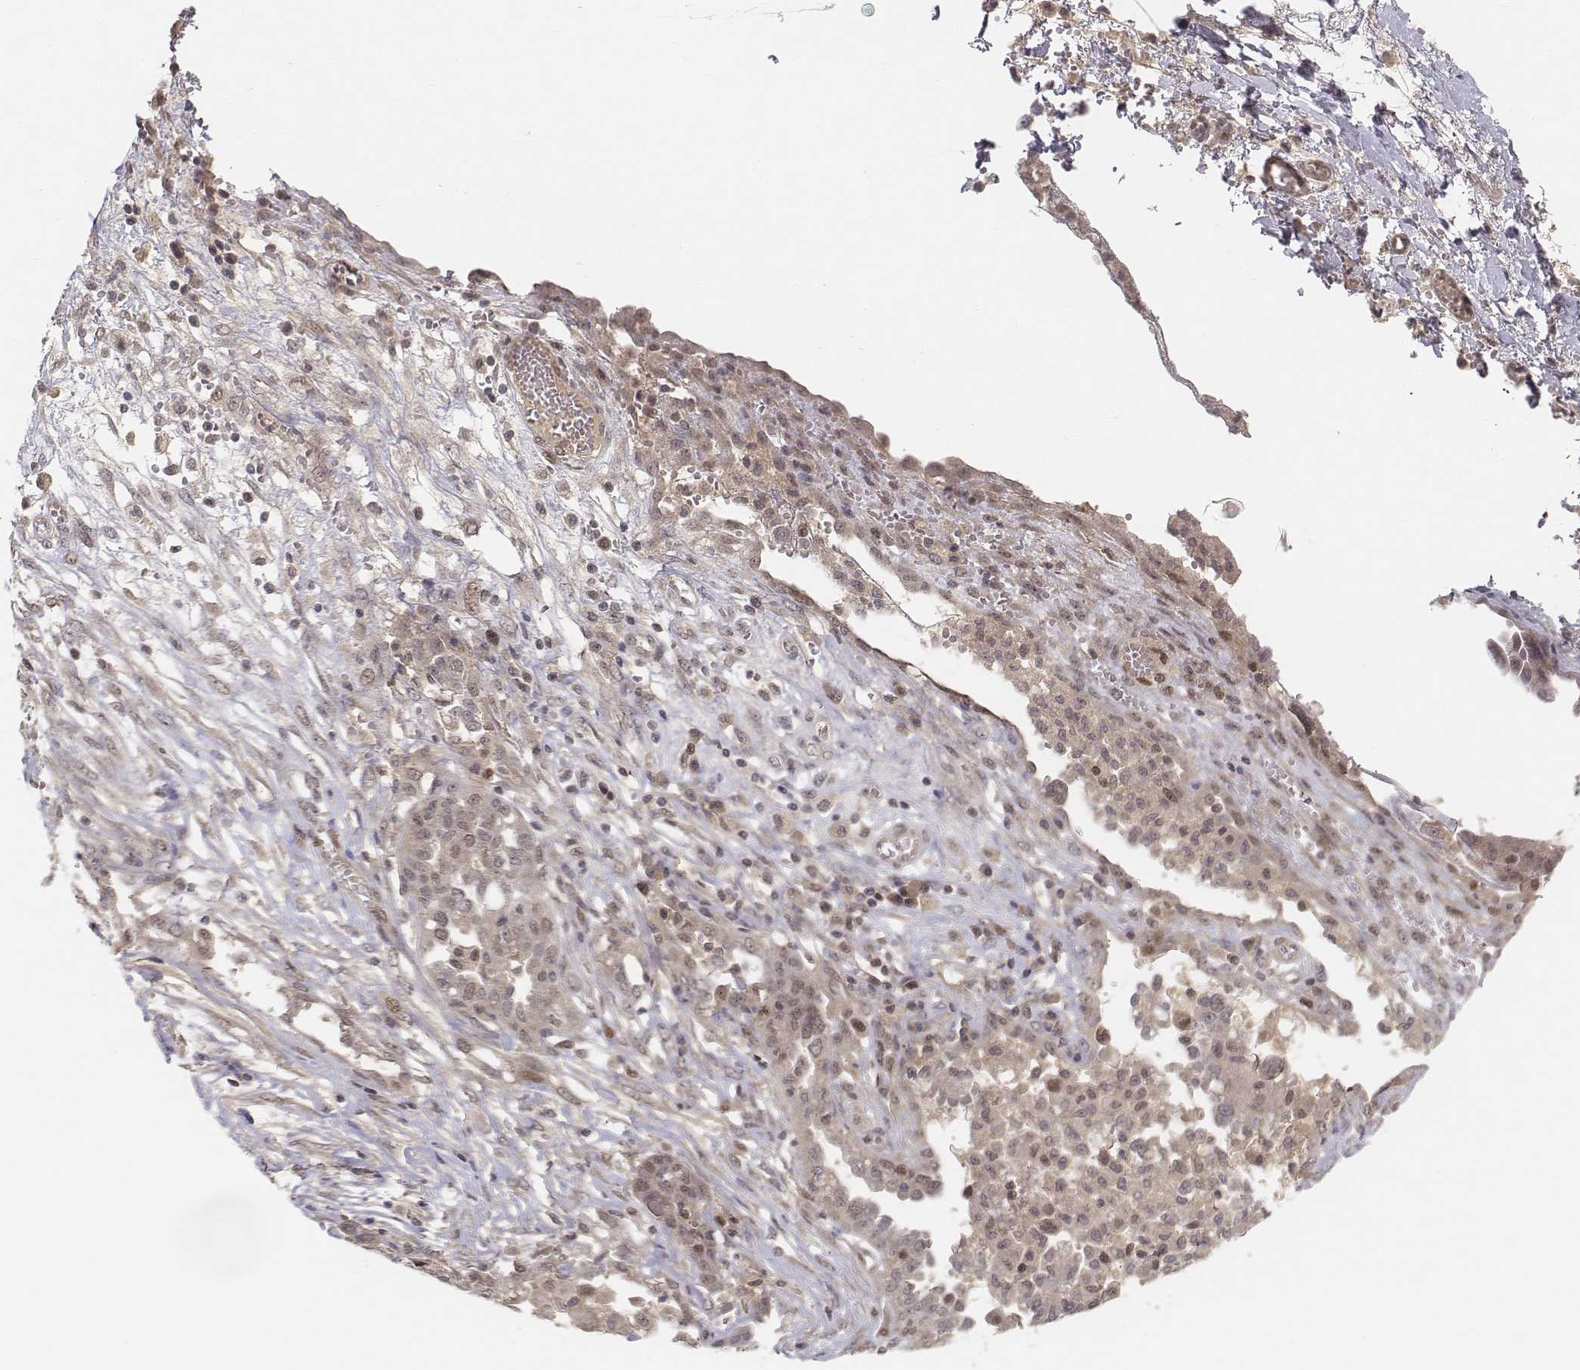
{"staining": {"intensity": "negative", "quantity": "none", "location": "none"}, "tissue": "ovarian cancer", "cell_type": "Tumor cells", "image_type": "cancer", "snomed": [{"axis": "morphology", "description": "Cystadenocarcinoma, serous, NOS"}, {"axis": "topography", "description": "Ovary"}], "caption": "The histopathology image reveals no staining of tumor cells in serous cystadenocarcinoma (ovarian).", "gene": "FANCD2", "patient": {"sex": "female", "age": 67}}